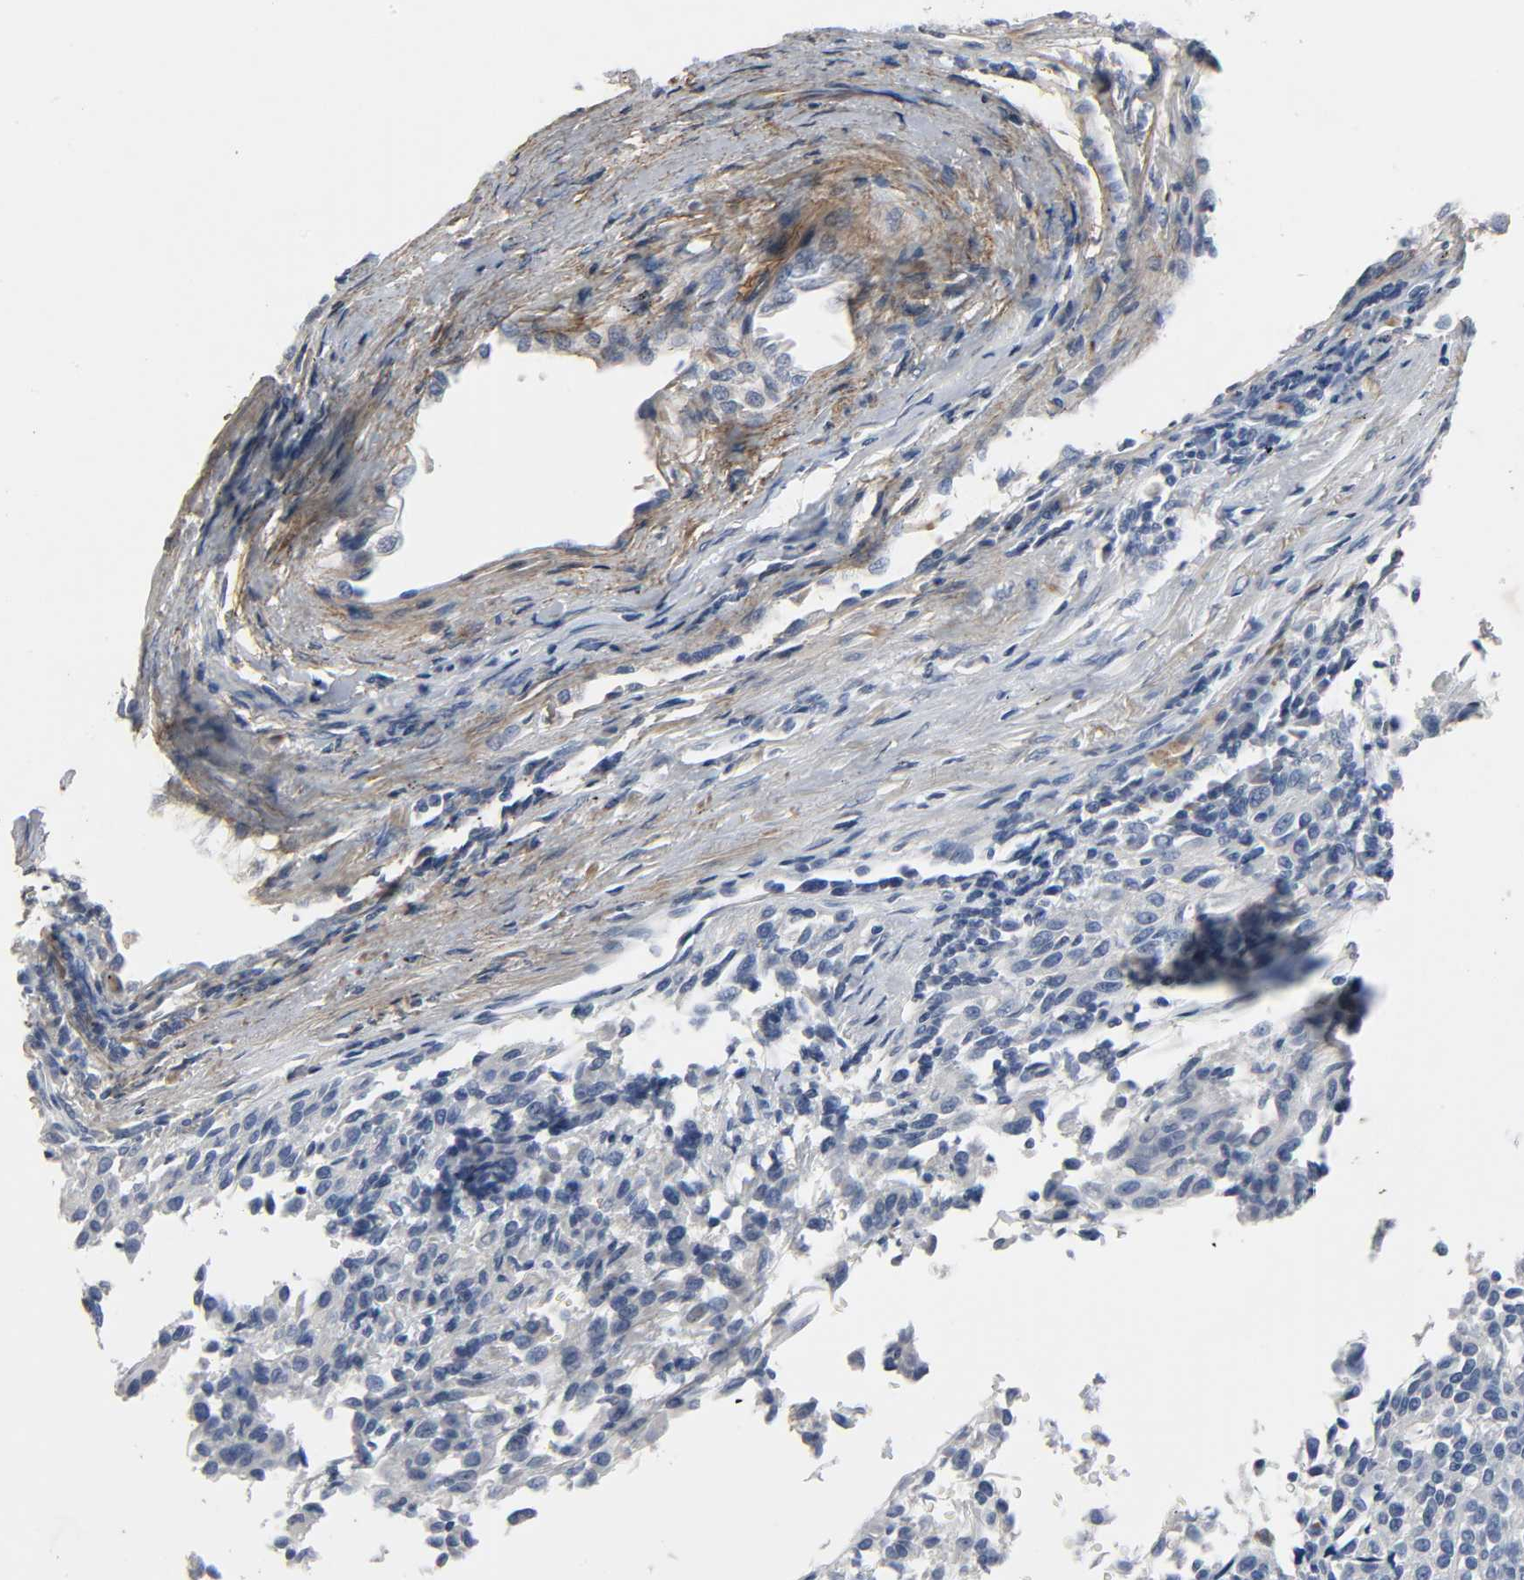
{"staining": {"intensity": "negative", "quantity": "none", "location": "none"}, "tissue": "melanoma", "cell_type": "Tumor cells", "image_type": "cancer", "snomed": [{"axis": "morphology", "description": "Malignant melanoma, Metastatic site"}, {"axis": "topography", "description": "Lung"}], "caption": "There is no significant expression in tumor cells of malignant melanoma (metastatic site).", "gene": "FBLN5", "patient": {"sex": "male", "age": 64}}